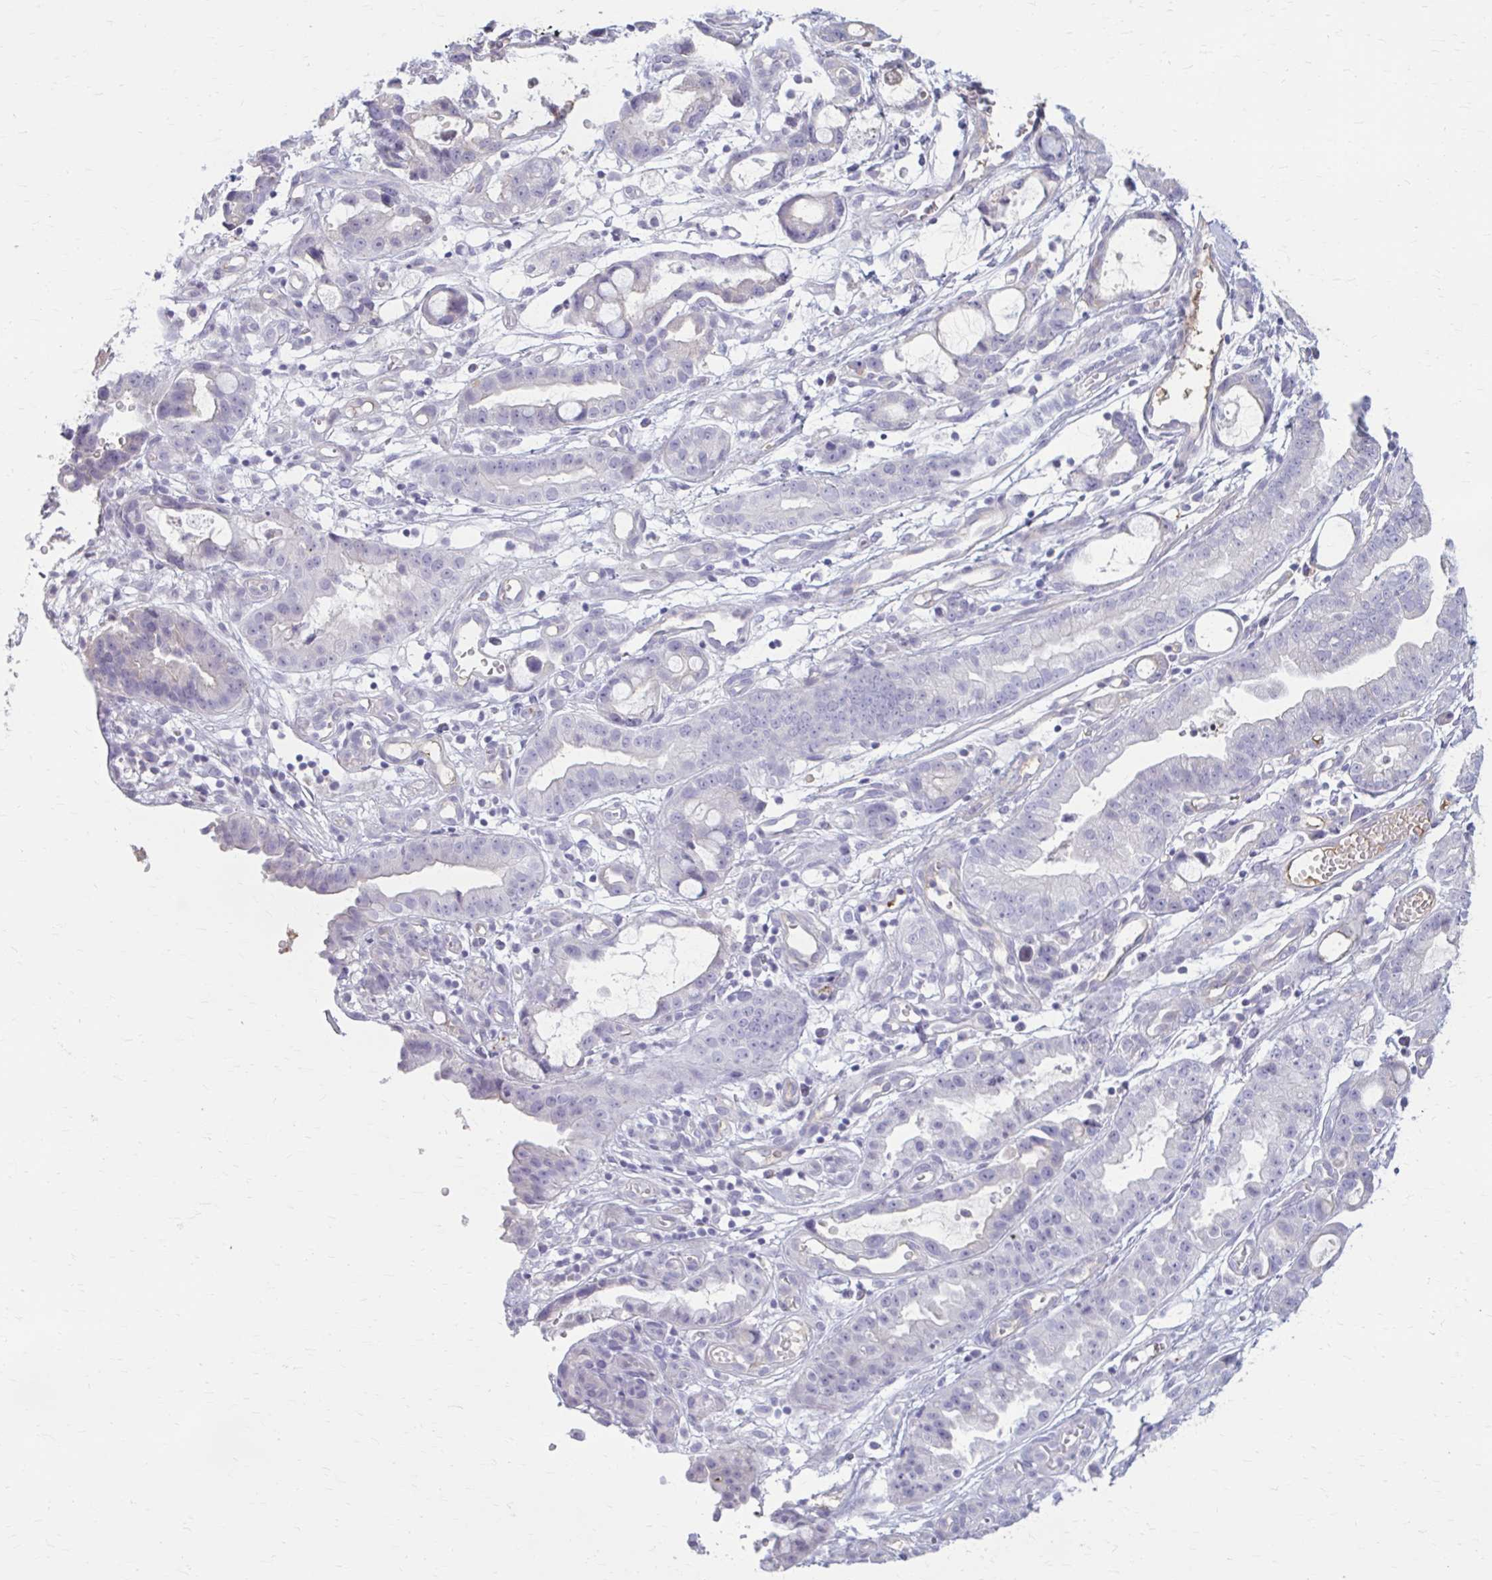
{"staining": {"intensity": "negative", "quantity": "none", "location": "none"}, "tissue": "stomach cancer", "cell_type": "Tumor cells", "image_type": "cancer", "snomed": [{"axis": "morphology", "description": "Adenocarcinoma, NOS"}, {"axis": "topography", "description": "Stomach"}], "caption": "Adenocarcinoma (stomach) was stained to show a protein in brown. There is no significant staining in tumor cells.", "gene": "SERPIND1", "patient": {"sex": "male", "age": 55}}